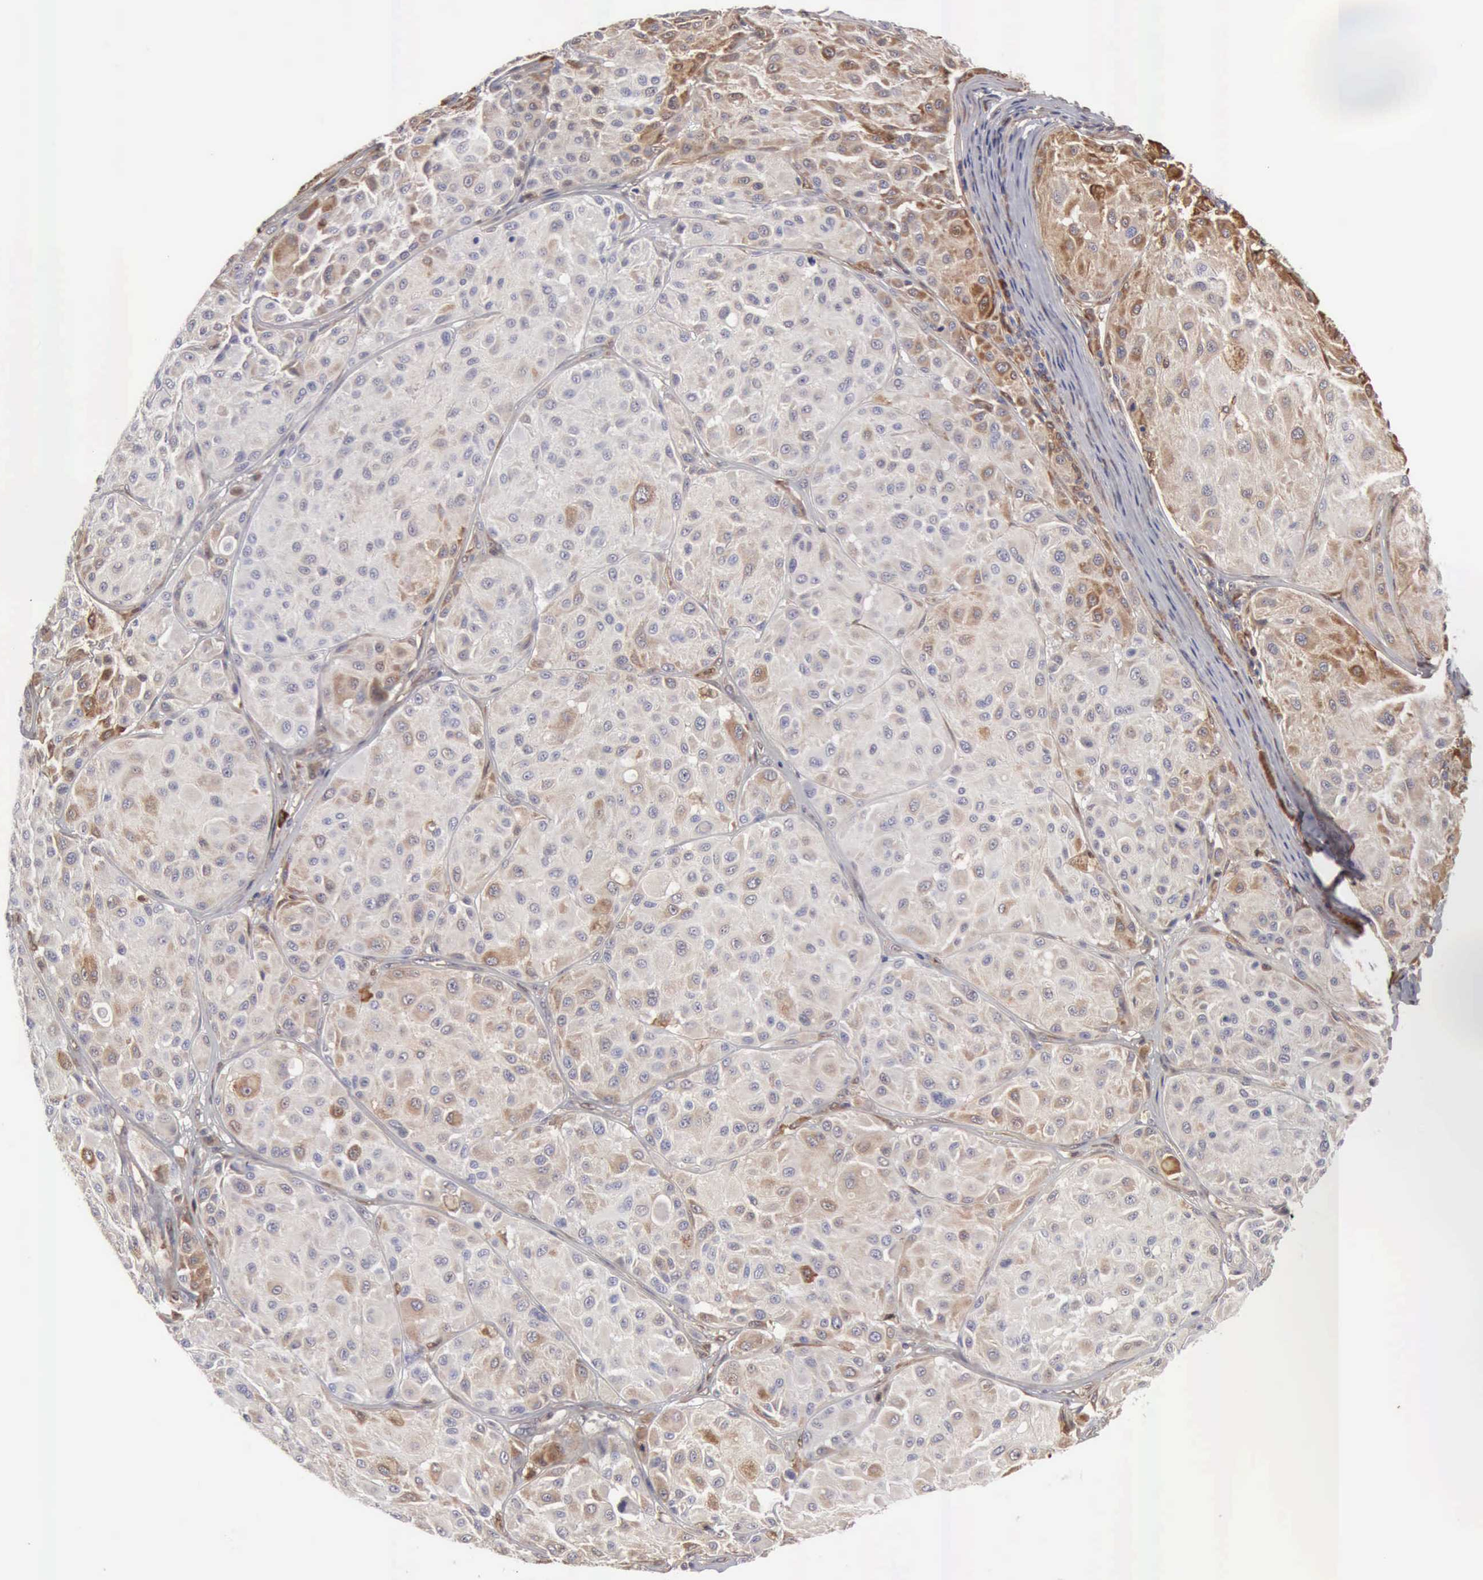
{"staining": {"intensity": "moderate", "quantity": "25%-75%", "location": "cytoplasmic/membranous"}, "tissue": "melanoma", "cell_type": "Tumor cells", "image_type": "cancer", "snomed": [{"axis": "morphology", "description": "Malignant melanoma, NOS"}, {"axis": "topography", "description": "Skin"}], "caption": "A micrograph of melanoma stained for a protein exhibits moderate cytoplasmic/membranous brown staining in tumor cells.", "gene": "APOL2", "patient": {"sex": "male", "age": 36}}